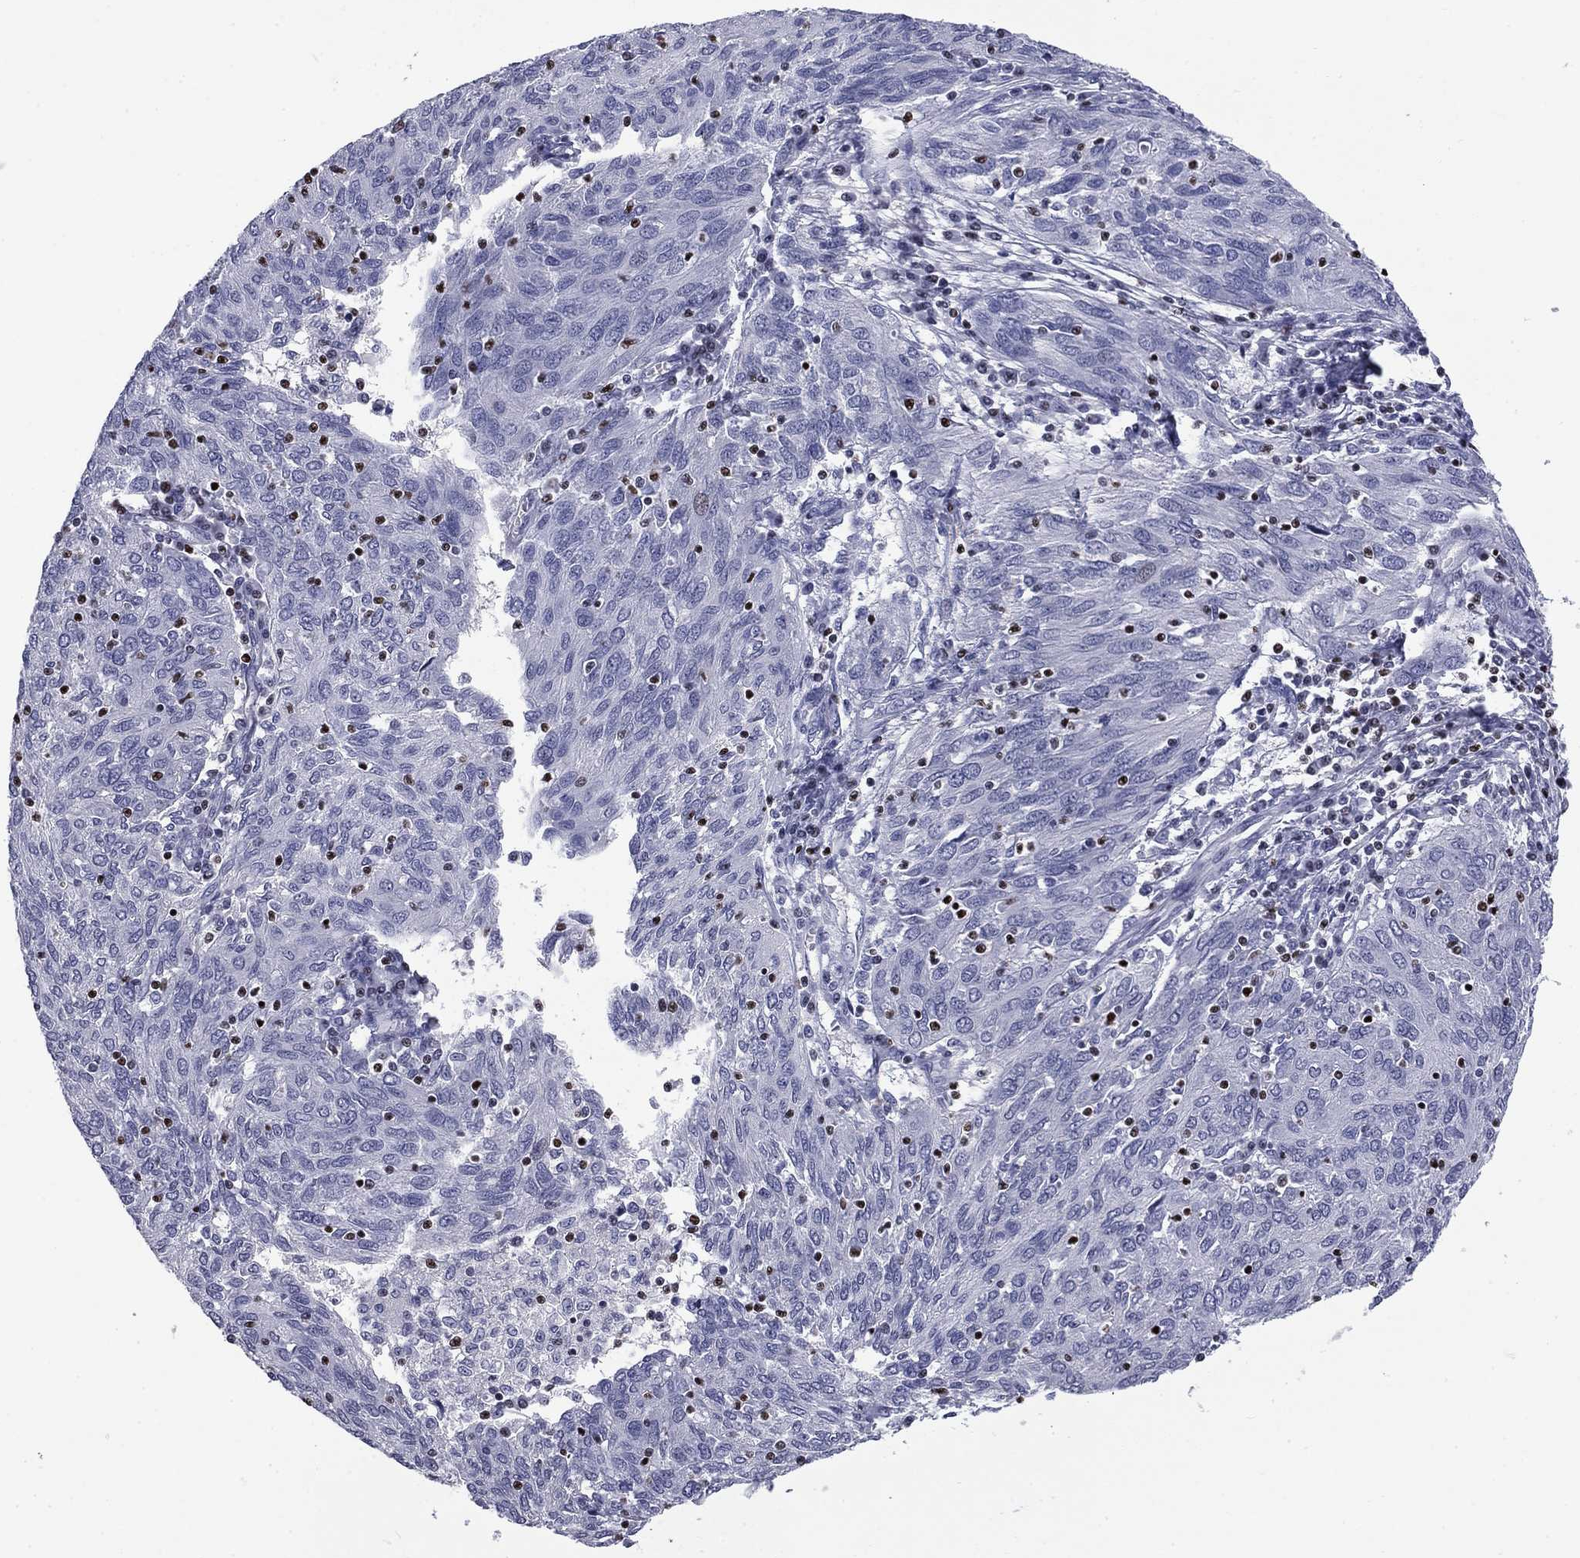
{"staining": {"intensity": "negative", "quantity": "none", "location": "none"}, "tissue": "ovarian cancer", "cell_type": "Tumor cells", "image_type": "cancer", "snomed": [{"axis": "morphology", "description": "Carcinoma, endometroid"}, {"axis": "topography", "description": "Ovary"}], "caption": "Tumor cells show no significant positivity in ovarian cancer (endometroid carcinoma).", "gene": "IKZF3", "patient": {"sex": "female", "age": 50}}